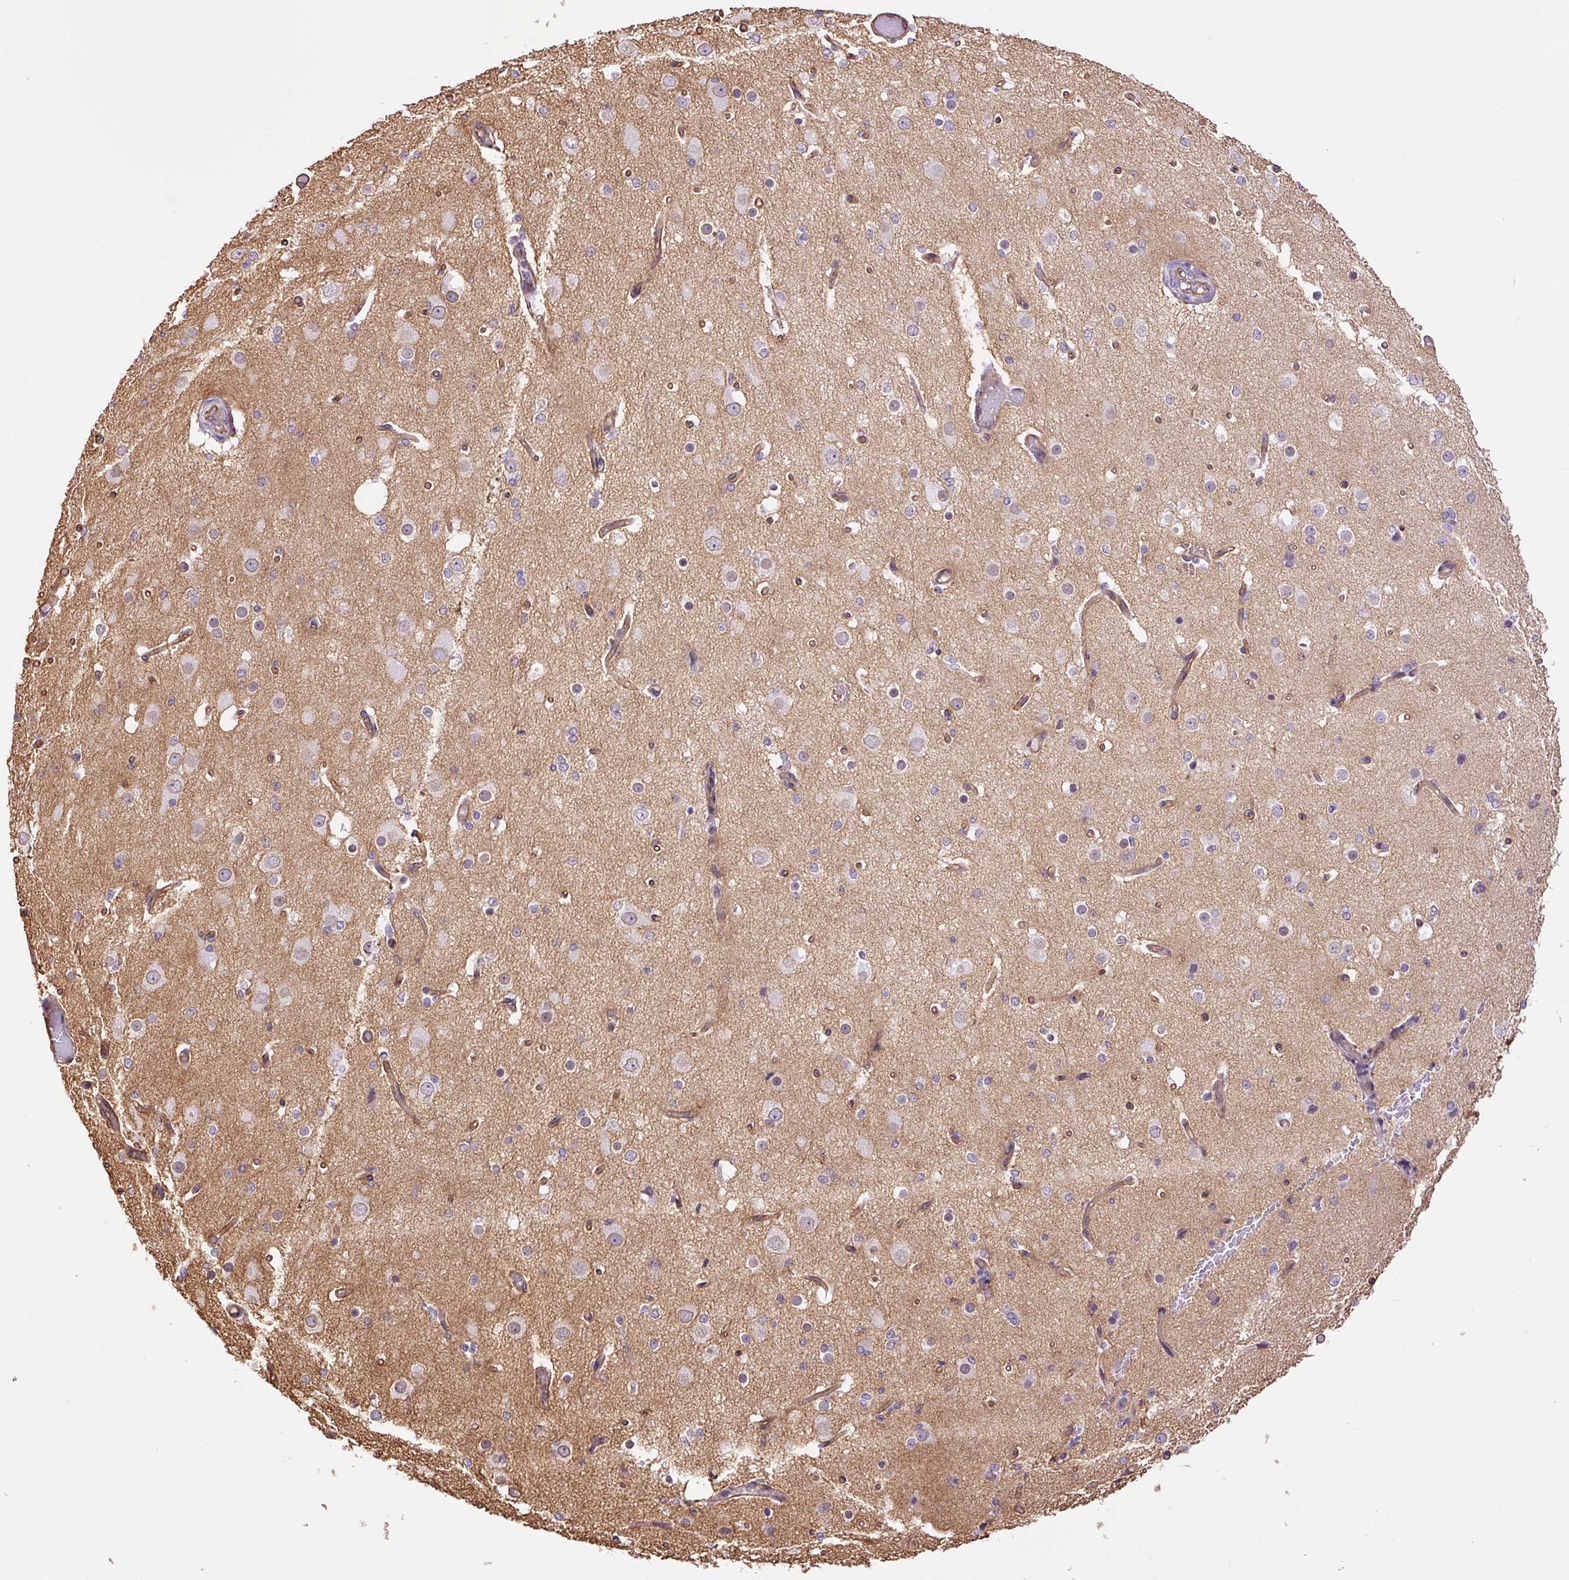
{"staining": {"intensity": "moderate", "quantity": ">75%", "location": "cytoplasmic/membranous"}, "tissue": "cerebral cortex", "cell_type": "Endothelial cells", "image_type": "normal", "snomed": [{"axis": "morphology", "description": "Normal tissue, NOS"}, {"axis": "morphology", "description": "Inflammation, NOS"}, {"axis": "topography", "description": "Cerebral cortex"}], "caption": "Cerebral cortex stained for a protein shows moderate cytoplasmic/membranous positivity in endothelial cells. The staining was performed using DAB to visualize the protein expression in brown, while the nuclei were stained in blue with hematoxylin (Magnification: 20x).", "gene": "MYO5C", "patient": {"sex": "male", "age": 6}}